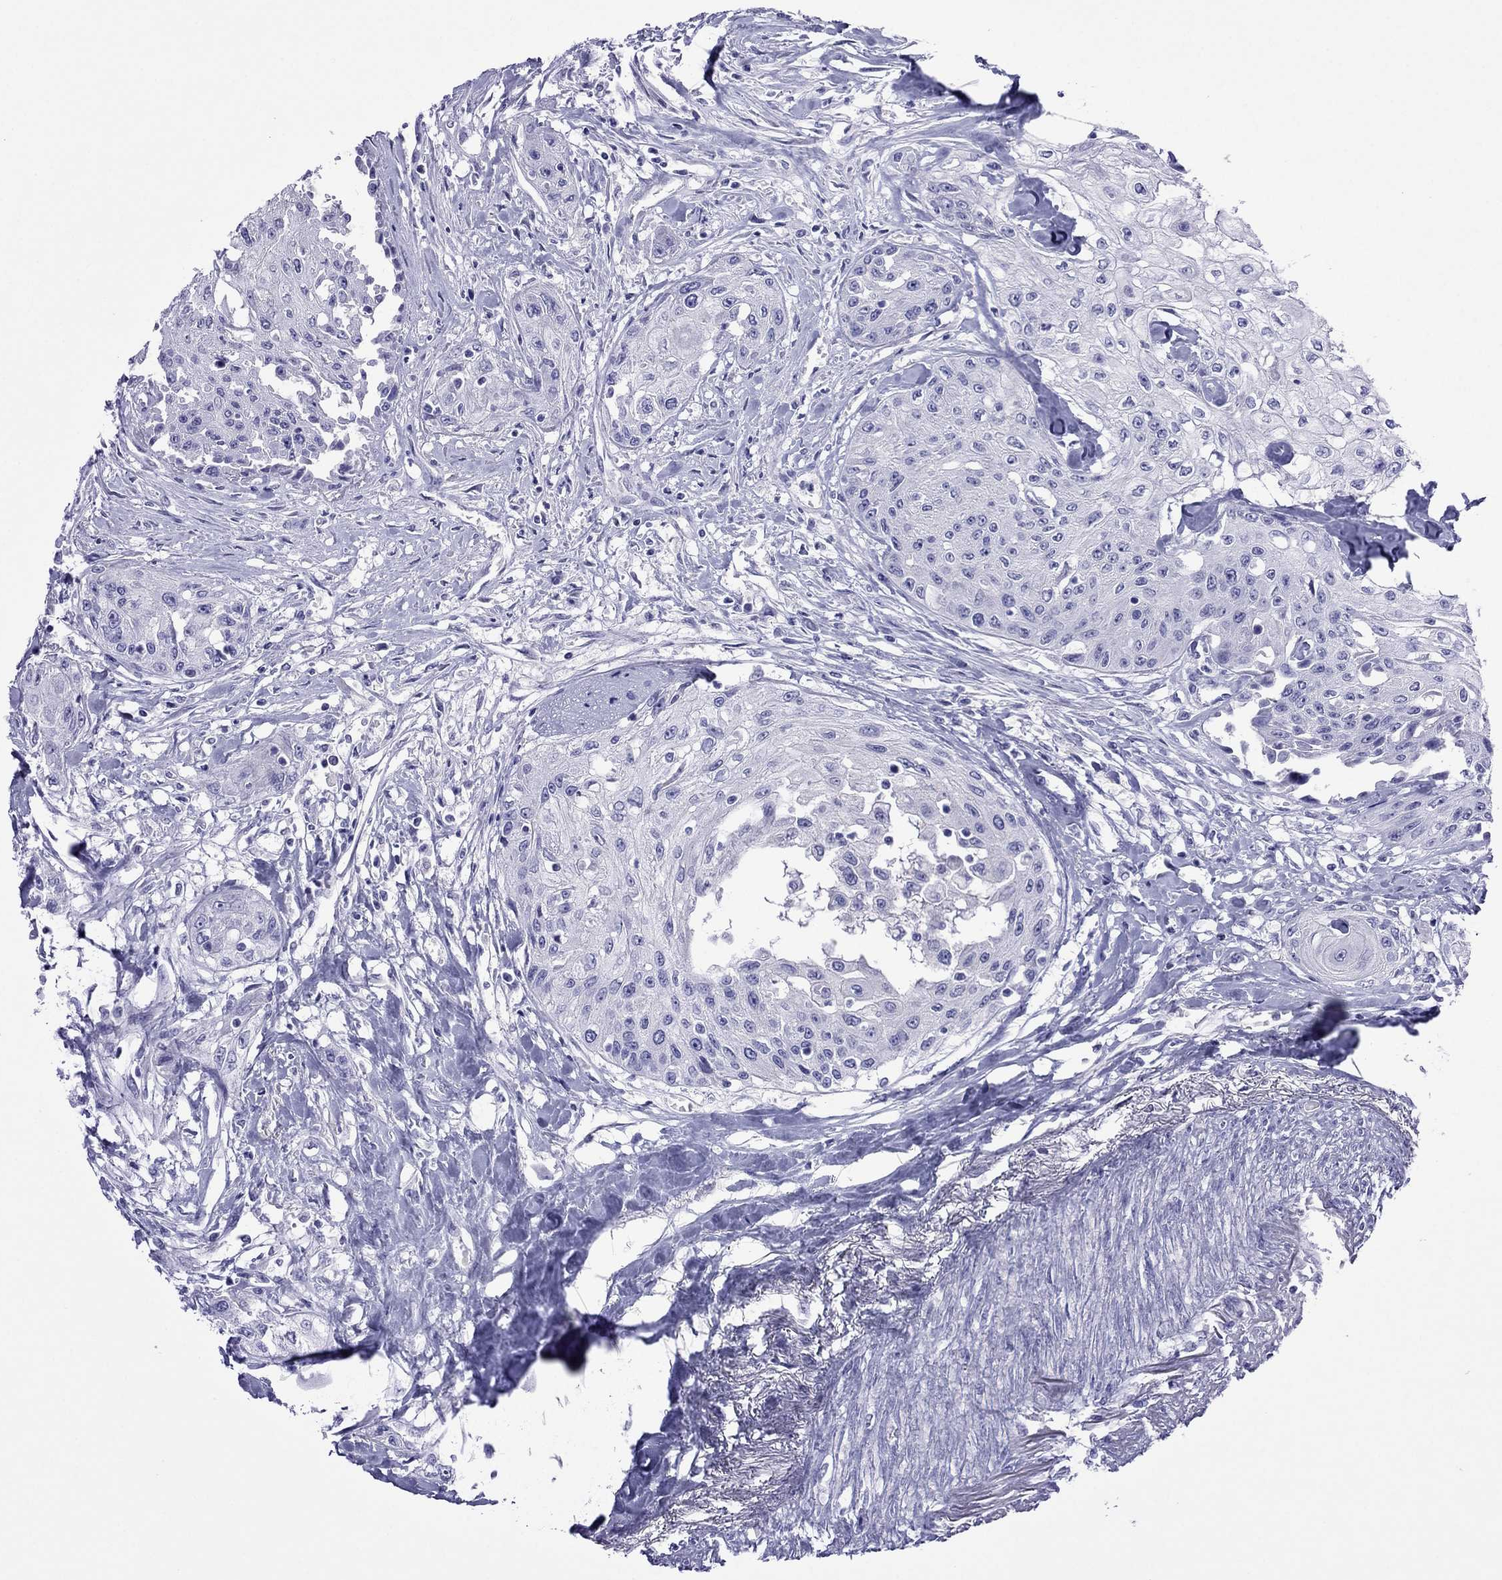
{"staining": {"intensity": "negative", "quantity": "none", "location": "none"}, "tissue": "head and neck cancer", "cell_type": "Tumor cells", "image_type": "cancer", "snomed": [{"axis": "morphology", "description": "Normal tissue, NOS"}, {"axis": "morphology", "description": "Squamous cell carcinoma, NOS"}, {"axis": "topography", "description": "Oral tissue"}, {"axis": "topography", "description": "Peripheral nerve tissue"}, {"axis": "topography", "description": "Head-Neck"}], "caption": "A high-resolution micrograph shows IHC staining of head and neck squamous cell carcinoma, which shows no significant staining in tumor cells.", "gene": "PCDHA6", "patient": {"sex": "female", "age": 59}}